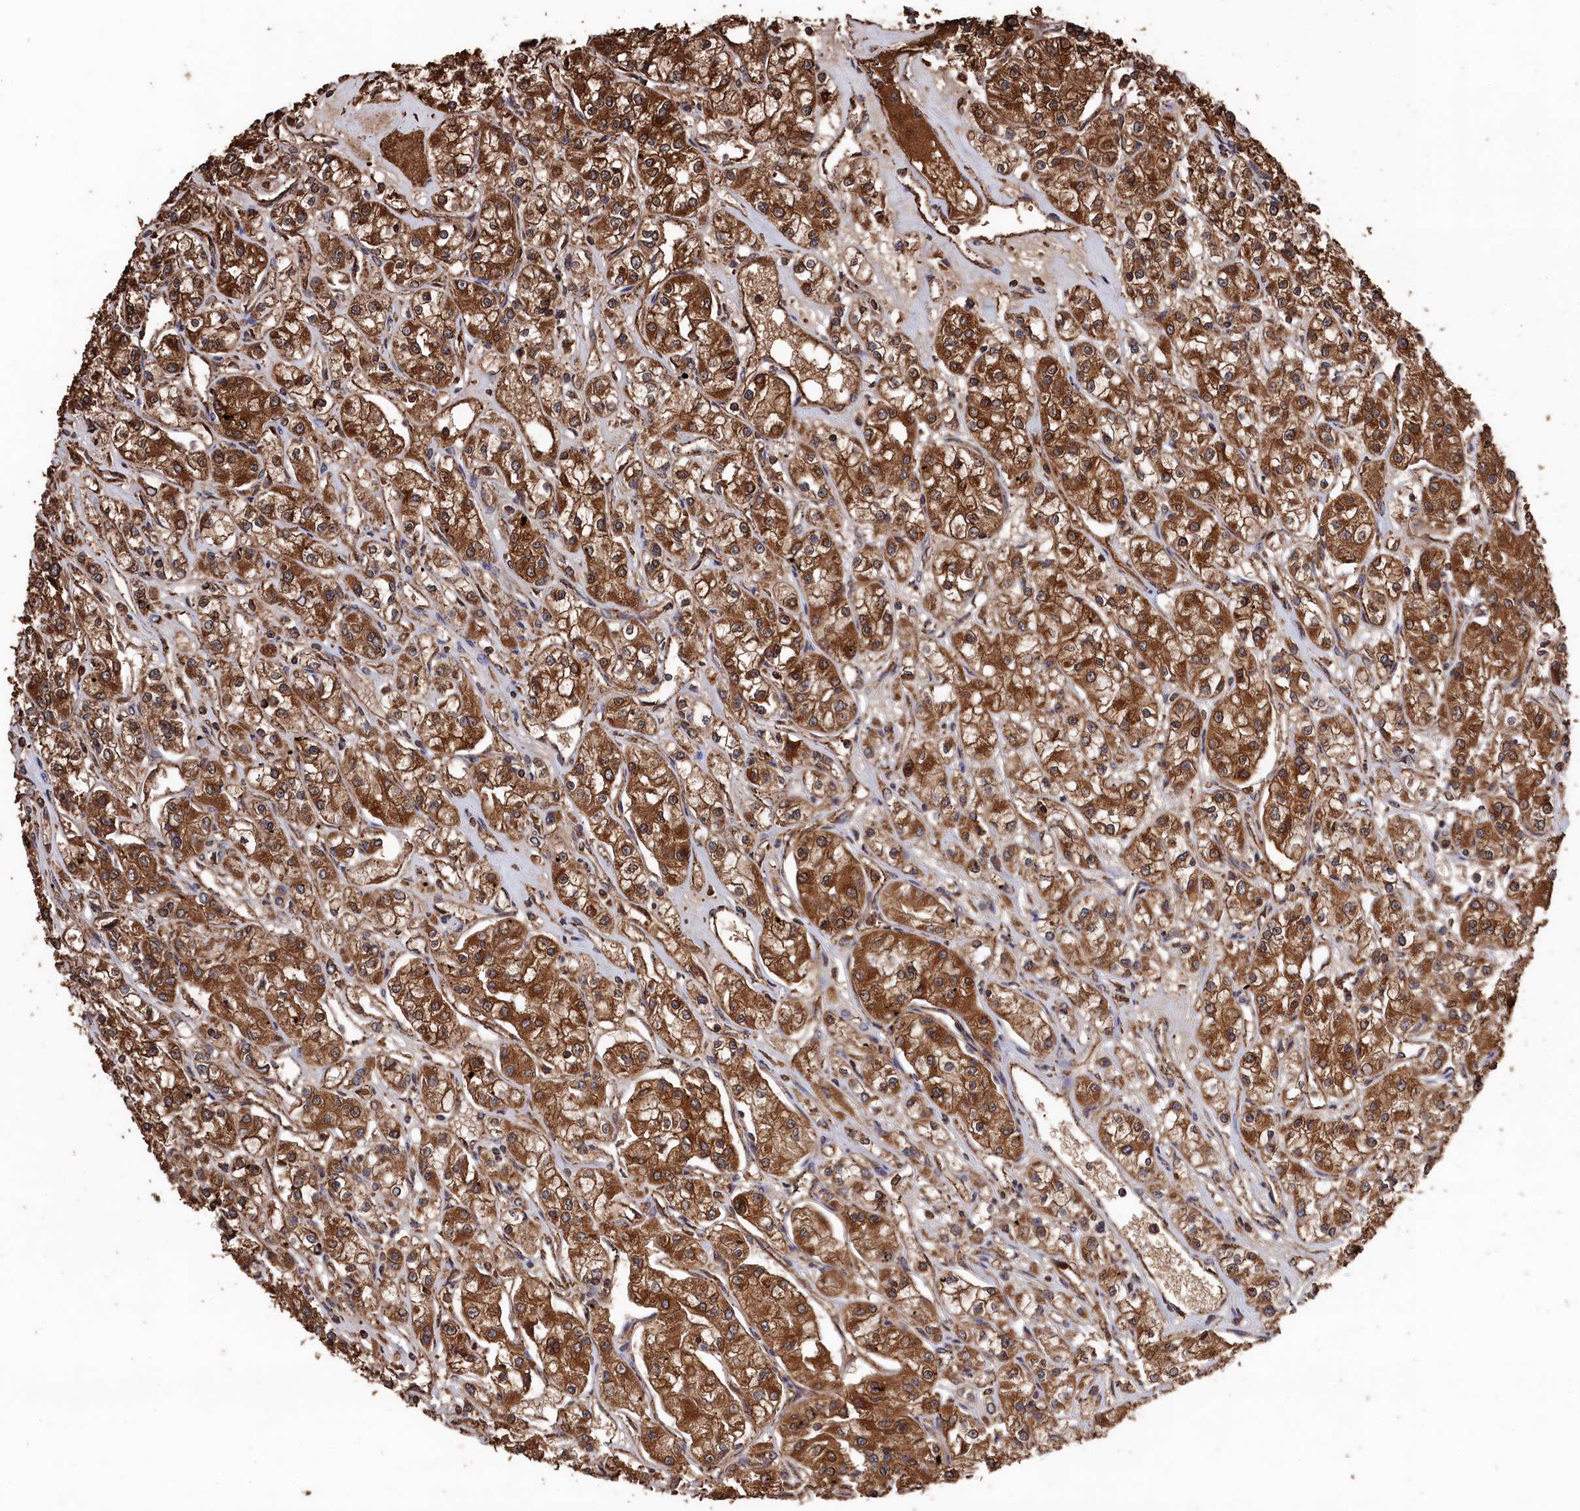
{"staining": {"intensity": "strong", "quantity": ">75%", "location": "cytoplasmic/membranous"}, "tissue": "renal cancer", "cell_type": "Tumor cells", "image_type": "cancer", "snomed": [{"axis": "morphology", "description": "Adenocarcinoma, NOS"}, {"axis": "topography", "description": "Kidney"}], "caption": "The histopathology image reveals a brown stain indicating the presence of a protein in the cytoplasmic/membranous of tumor cells in renal adenocarcinoma.", "gene": "SNX33", "patient": {"sex": "female", "age": 59}}